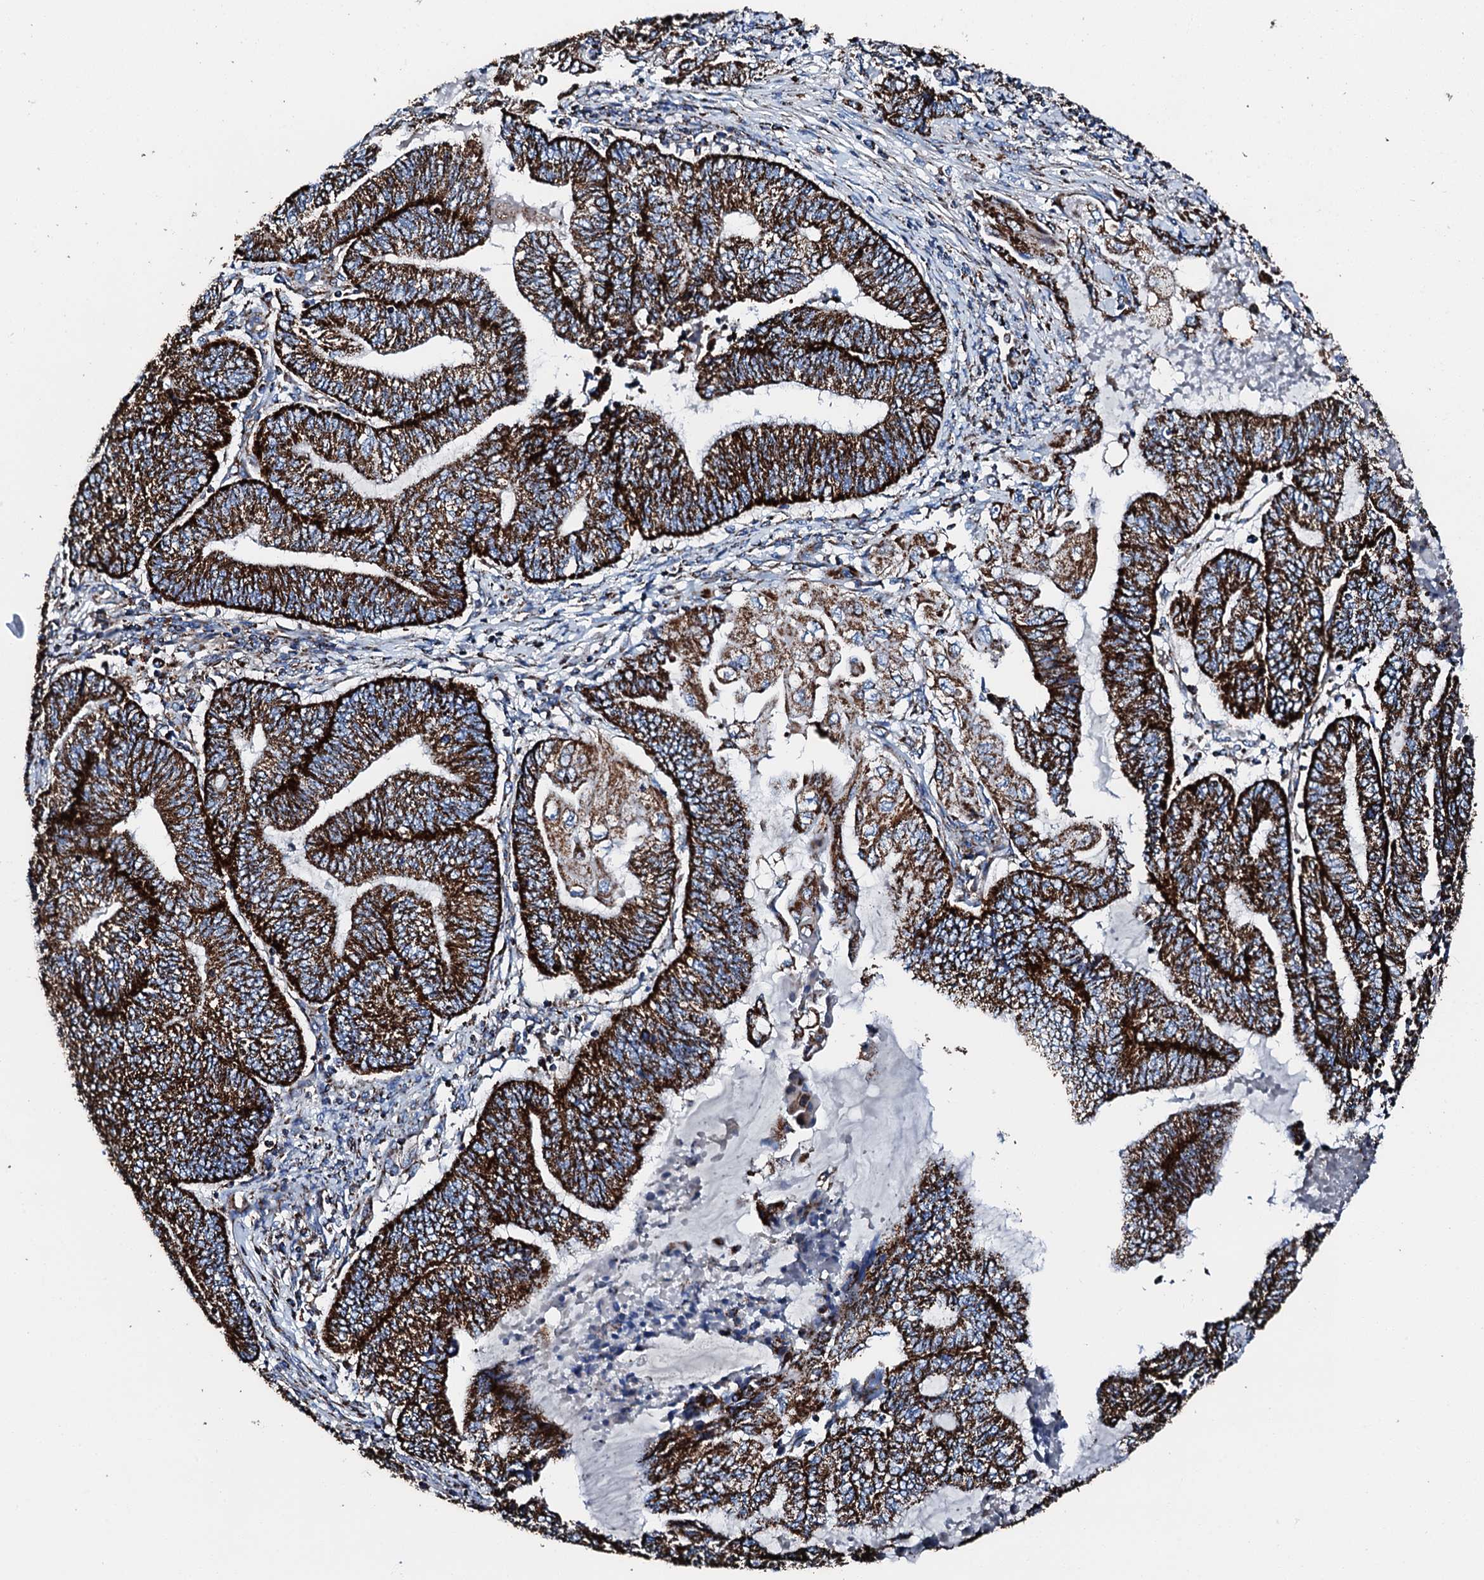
{"staining": {"intensity": "strong", "quantity": ">75%", "location": "cytoplasmic/membranous"}, "tissue": "endometrial cancer", "cell_type": "Tumor cells", "image_type": "cancer", "snomed": [{"axis": "morphology", "description": "Adenocarcinoma, NOS"}, {"axis": "topography", "description": "Uterus"}, {"axis": "topography", "description": "Endometrium"}], "caption": "Immunohistochemical staining of endometrial cancer shows strong cytoplasmic/membranous protein expression in approximately >75% of tumor cells.", "gene": "HADH", "patient": {"sex": "female", "age": 70}}